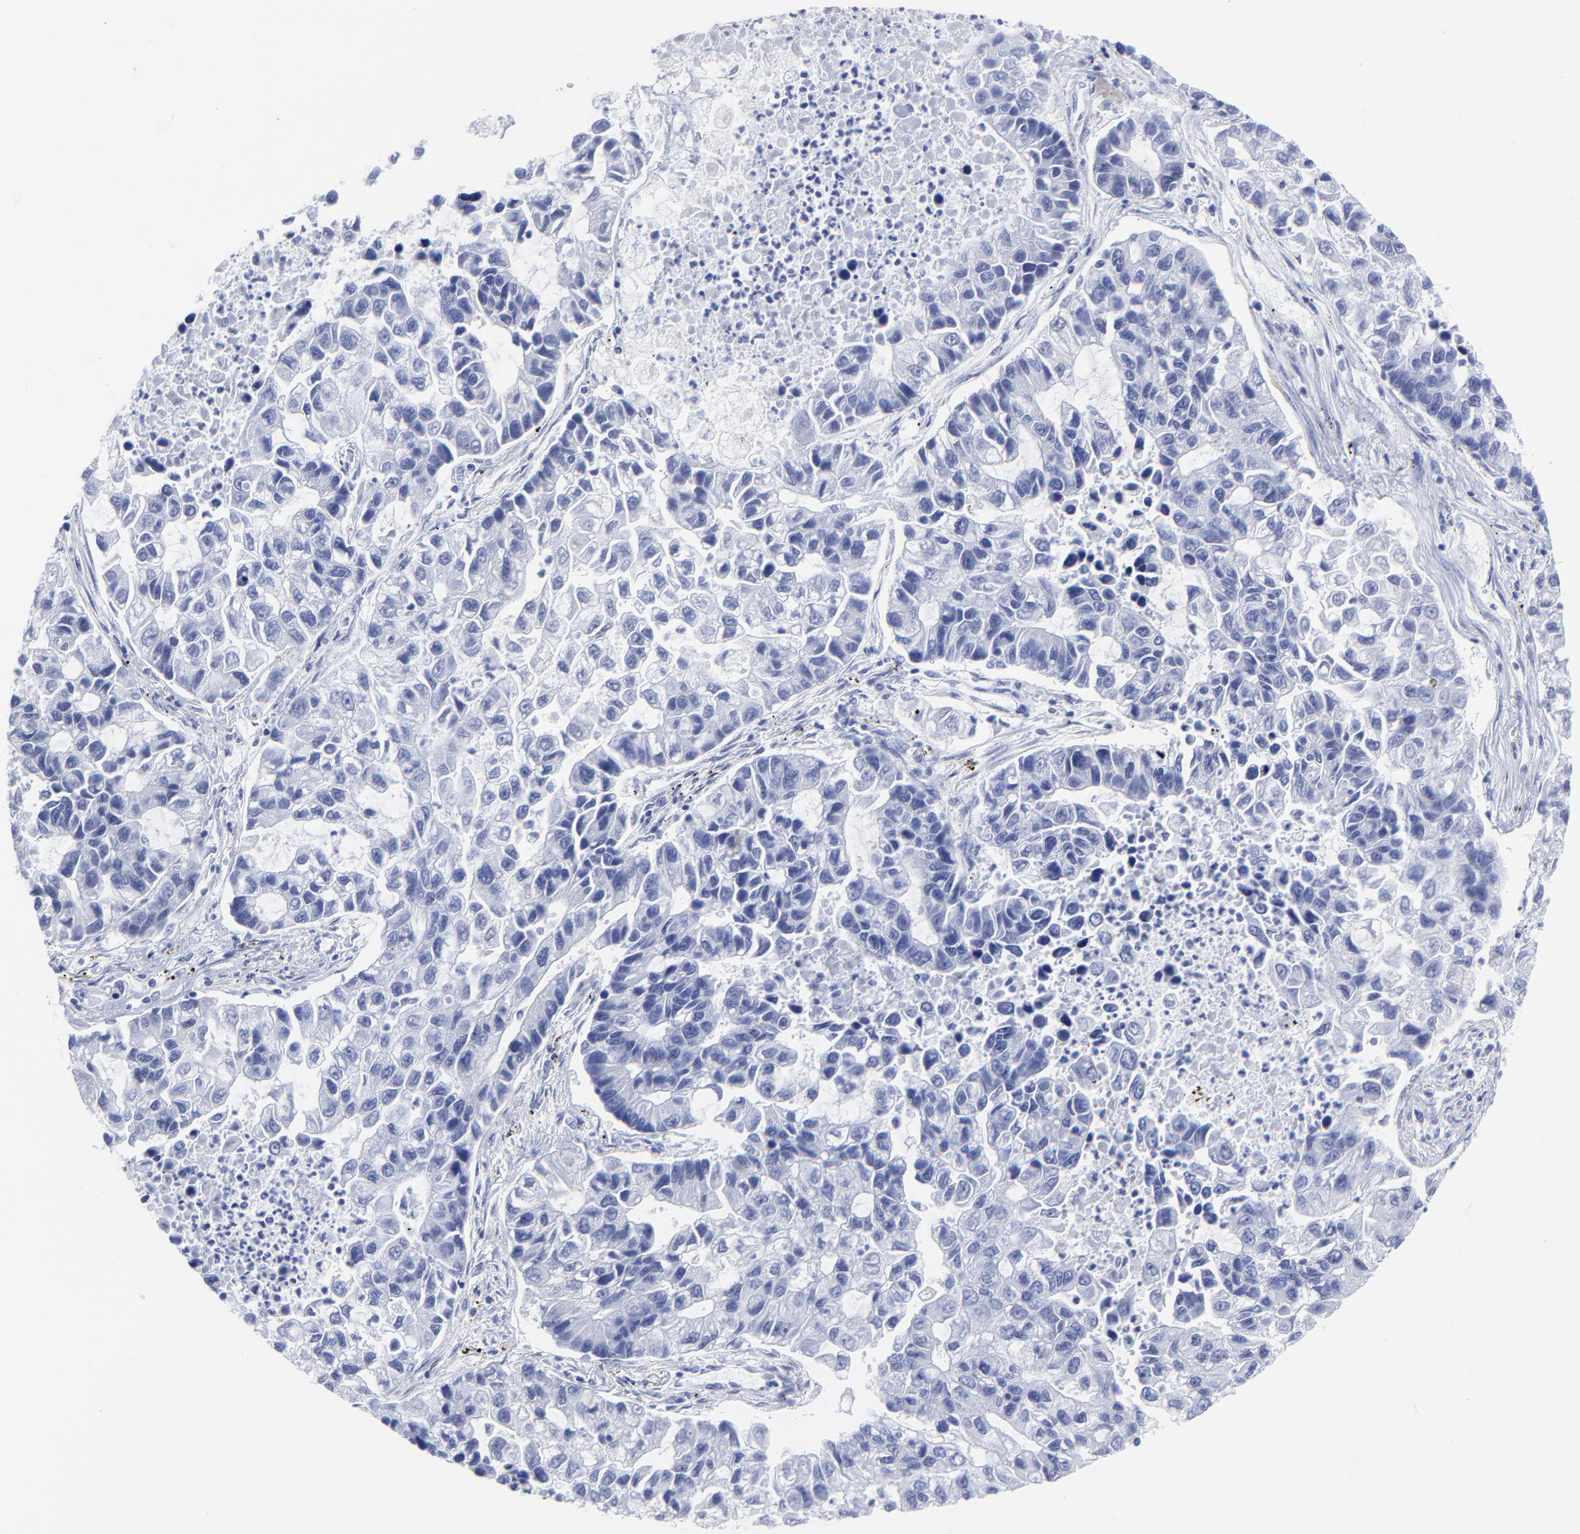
{"staining": {"intensity": "negative", "quantity": "none", "location": "none"}, "tissue": "lung cancer", "cell_type": "Tumor cells", "image_type": "cancer", "snomed": [{"axis": "morphology", "description": "Adenocarcinoma, NOS"}, {"axis": "topography", "description": "Lung"}], "caption": "A high-resolution histopathology image shows IHC staining of lung cancer, which displays no significant expression in tumor cells.", "gene": "DCN", "patient": {"sex": "female", "age": 51}}